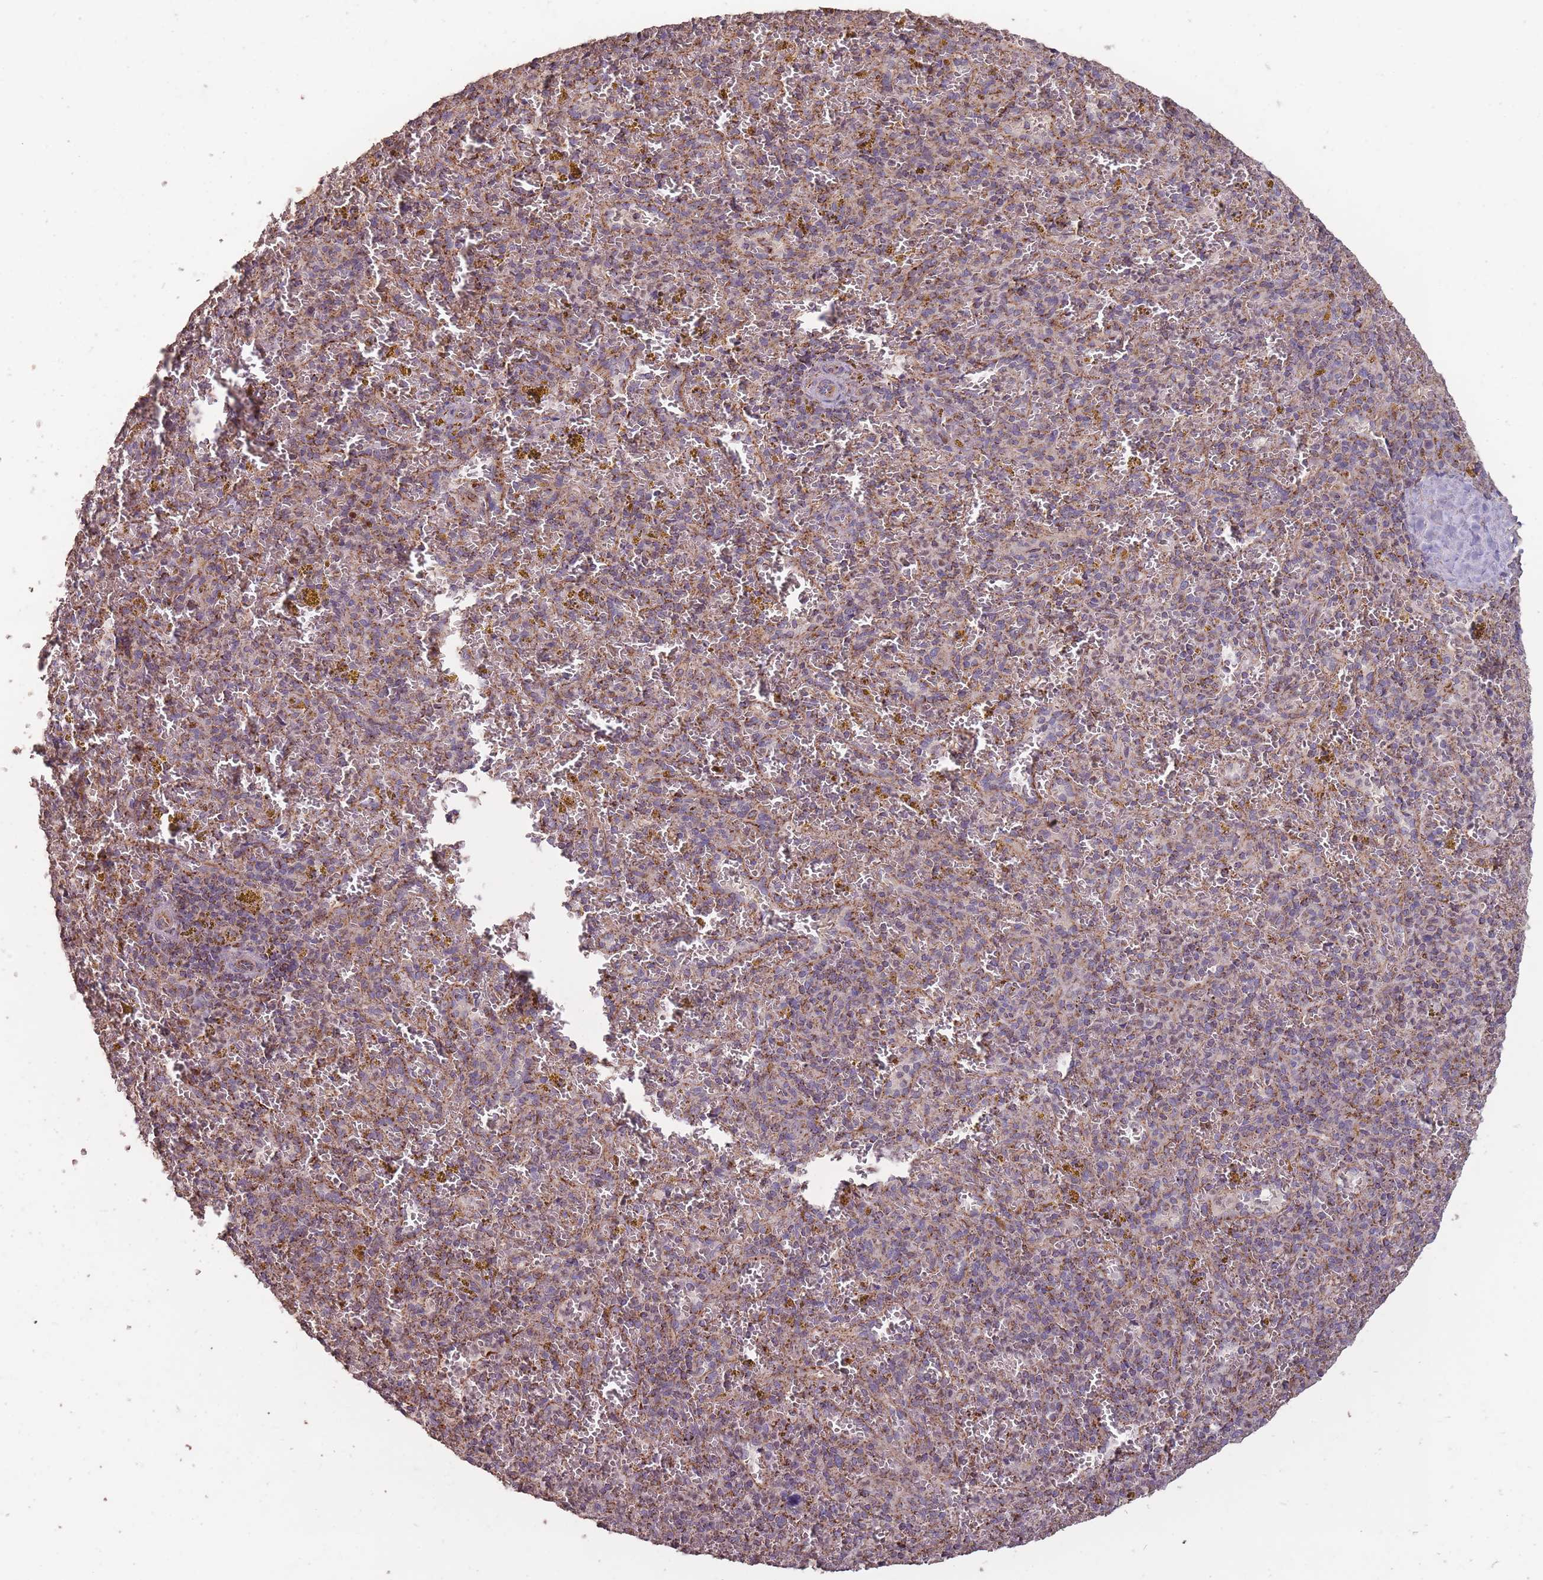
{"staining": {"intensity": "strong", "quantity": "25%-75%", "location": "cytoplasmic/membranous"}, "tissue": "spleen", "cell_type": "Cells in red pulp", "image_type": "normal", "snomed": [{"axis": "morphology", "description": "Normal tissue, NOS"}, {"axis": "topography", "description": "Spleen"}], "caption": "Immunohistochemistry micrograph of normal spleen stained for a protein (brown), which exhibits high levels of strong cytoplasmic/membranous staining in about 25%-75% of cells in red pulp.", "gene": "CNOT8", "patient": {"sex": "male", "age": 57}}